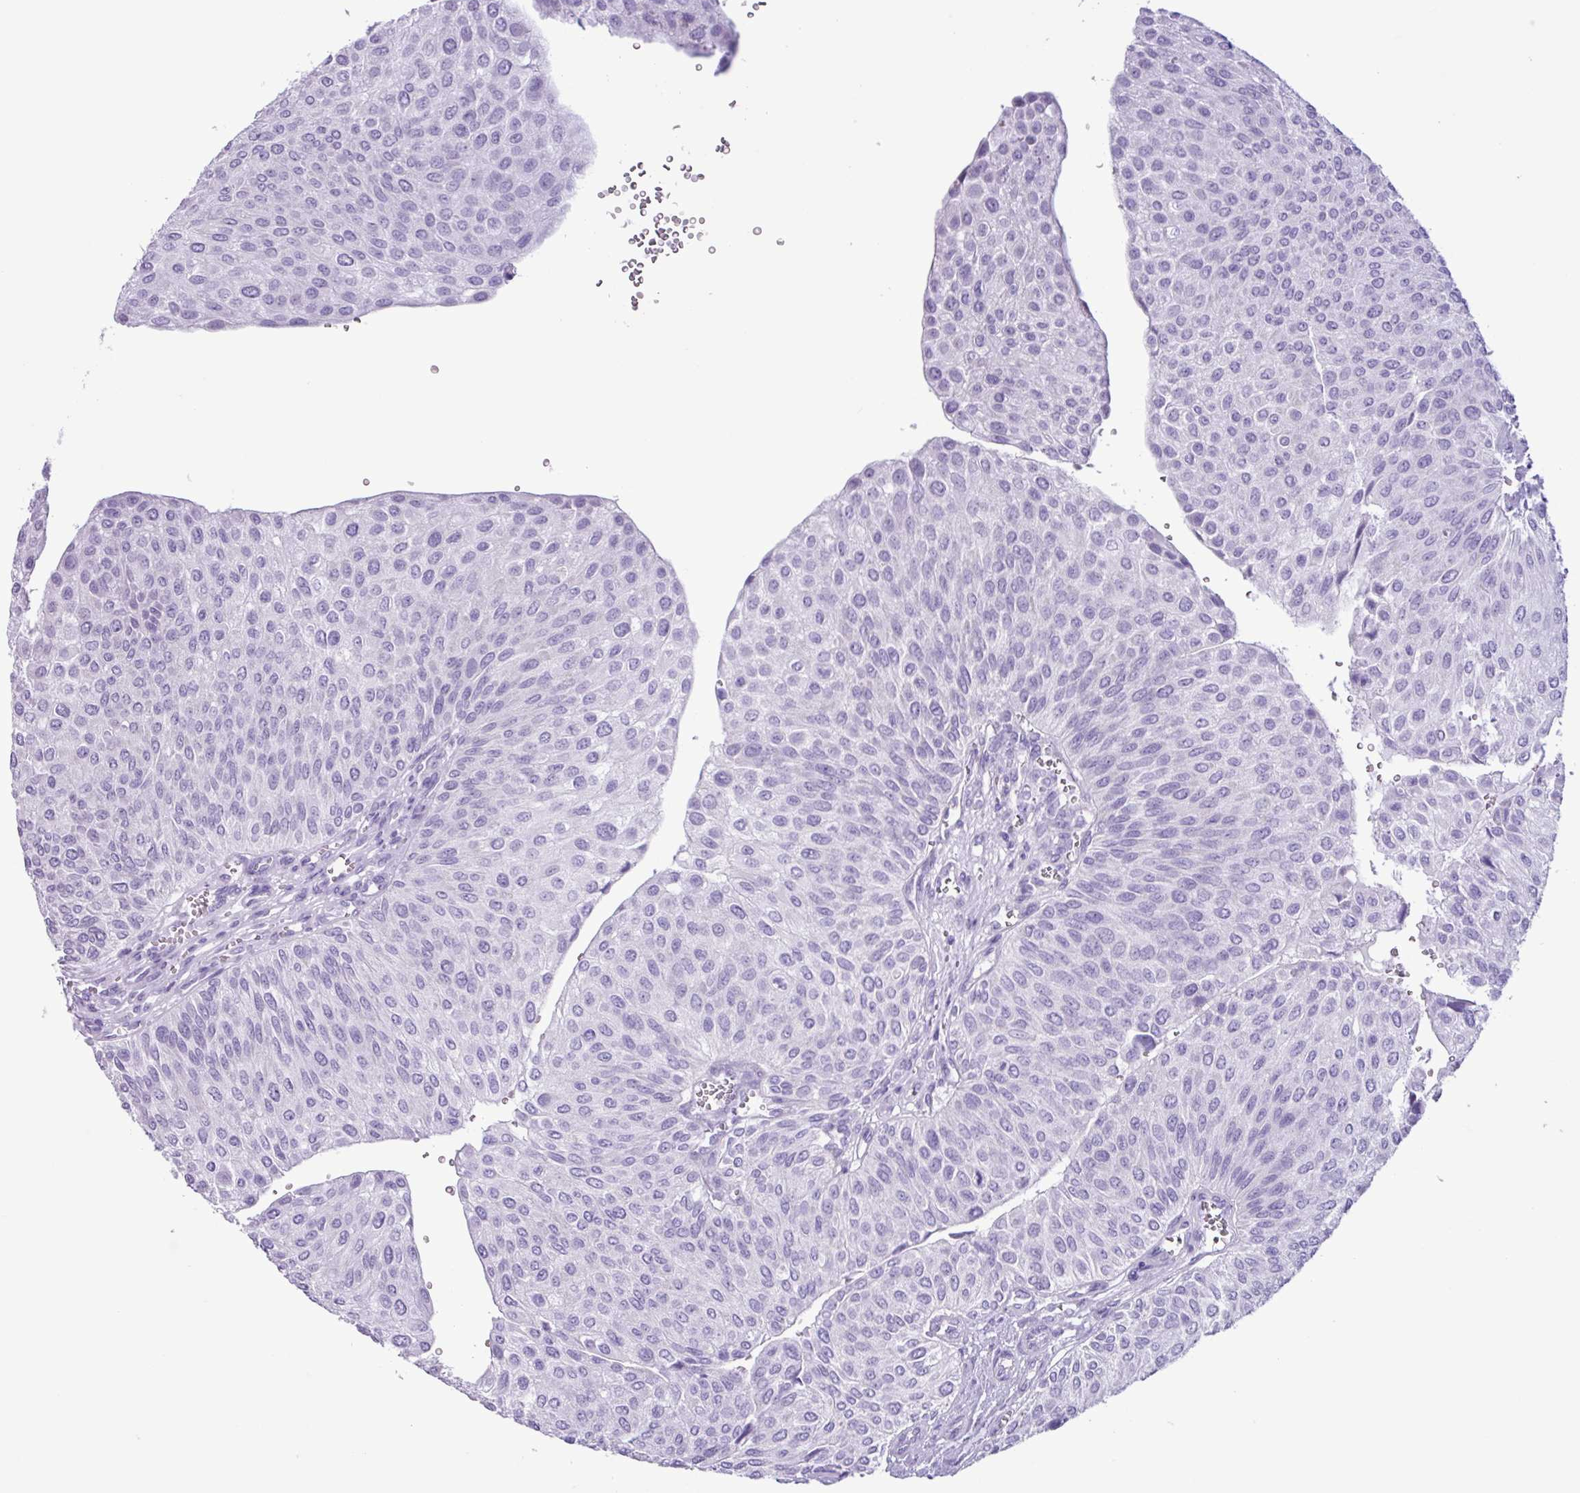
{"staining": {"intensity": "negative", "quantity": "none", "location": "none"}, "tissue": "urothelial cancer", "cell_type": "Tumor cells", "image_type": "cancer", "snomed": [{"axis": "morphology", "description": "Urothelial carcinoma, NOS"}, {"axis": "topography", "description": "Urinary bladder"}], "caption": "The micrograph reveals no staining of tumor cells in urothelial cancer.", "gene": "AGO3", "patient": {"sex": "male", "age": 67}}